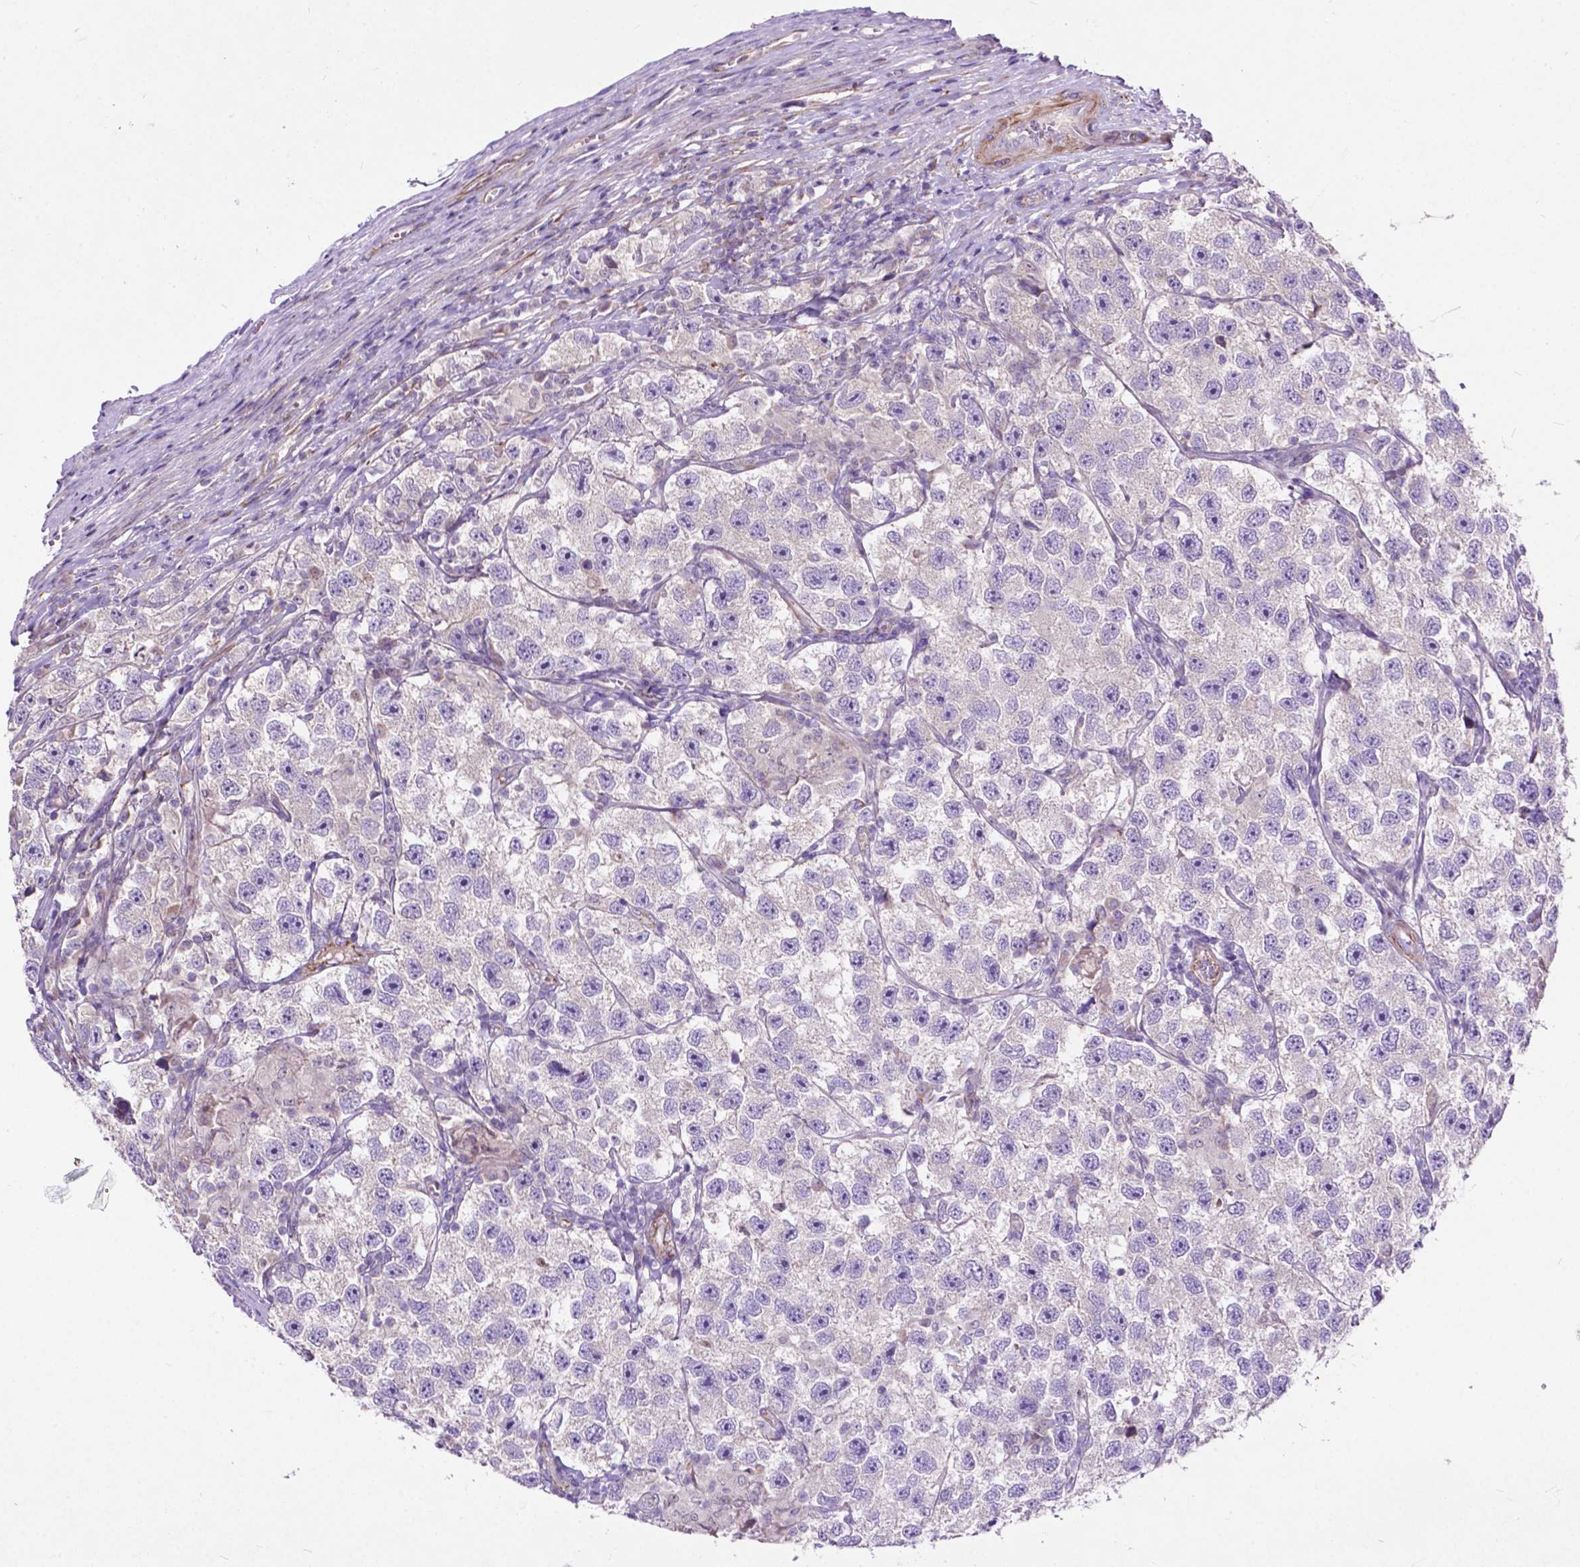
{"staining": {"intensity": "negative", "quantity": "none", "location": "none"}, "tissue": "testis cancer", "cell_type": "Tumor cells", "image_type": "cancer", "snomed": [{"axis": "morphology", "description": "Seminoma, NOS"}, {"axis": "topography", "description": "Testis"}], "caption": "Human seminoma (testis) stained for a protein using immunohistochemistry (IHC) reveals no positivity in tumor cells.", "gene": "THEGL", "patient": {"sex": "male", "age": 26}}